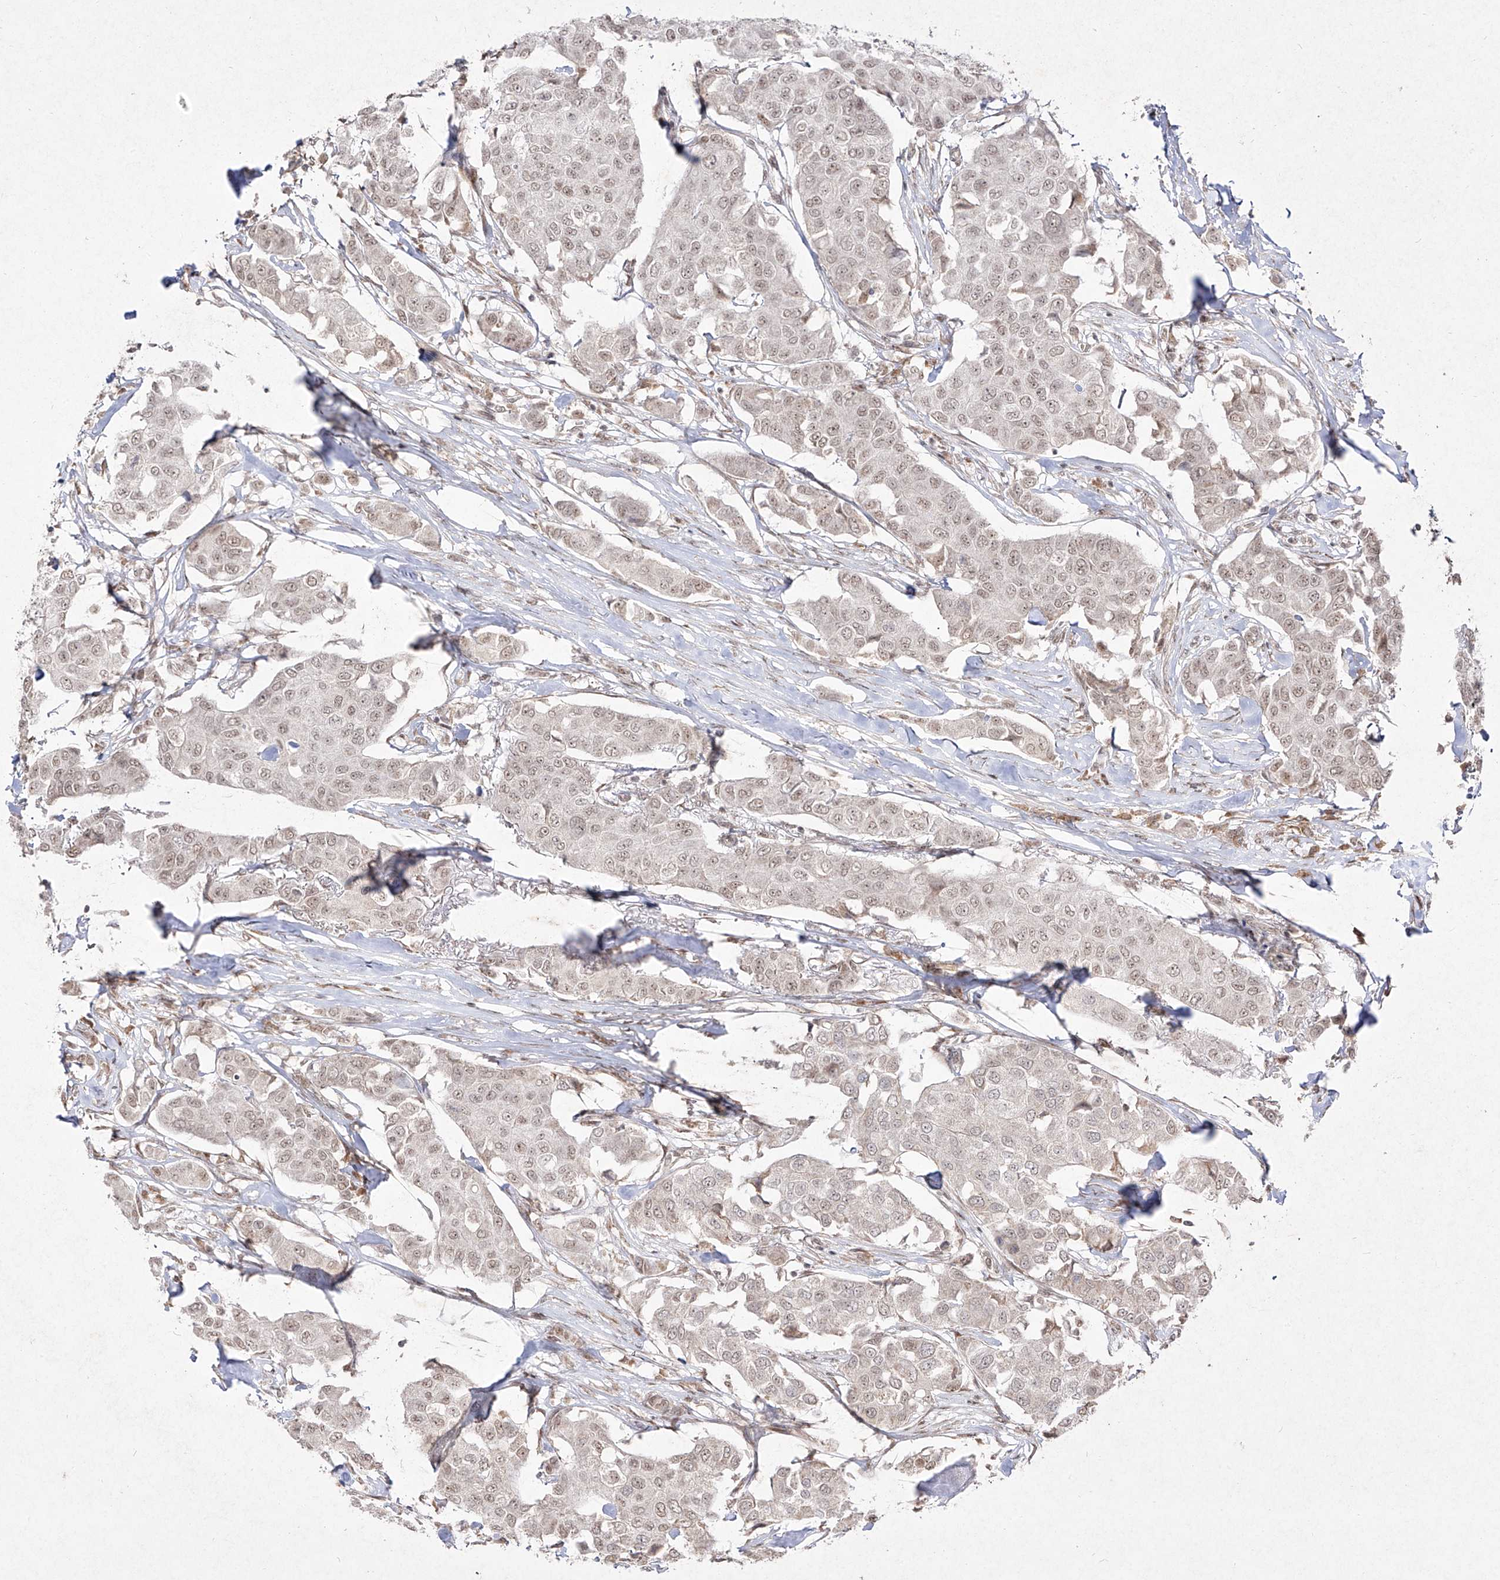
{"staining": {"intensity": "weak", "quantity": "25%-75%", "location": "nuclear"}, "tissue": "breast cancer", "cell_type": "Tumor cells", "image_type": "cancer", "snomed": [{"axis": "morphology", "description": "Duct carcinoma"}, {"axis": "topography", "description": "Breast"}], "caption": "About 25%-75% of tumor cells in breast infiltrating ductal carcinoma demonstrate weak nuclear protein staining as visualized by brown immunohistochemical staining.", "gene": "SNRNP27", "patient": {"sex": "female", "age": 80}}